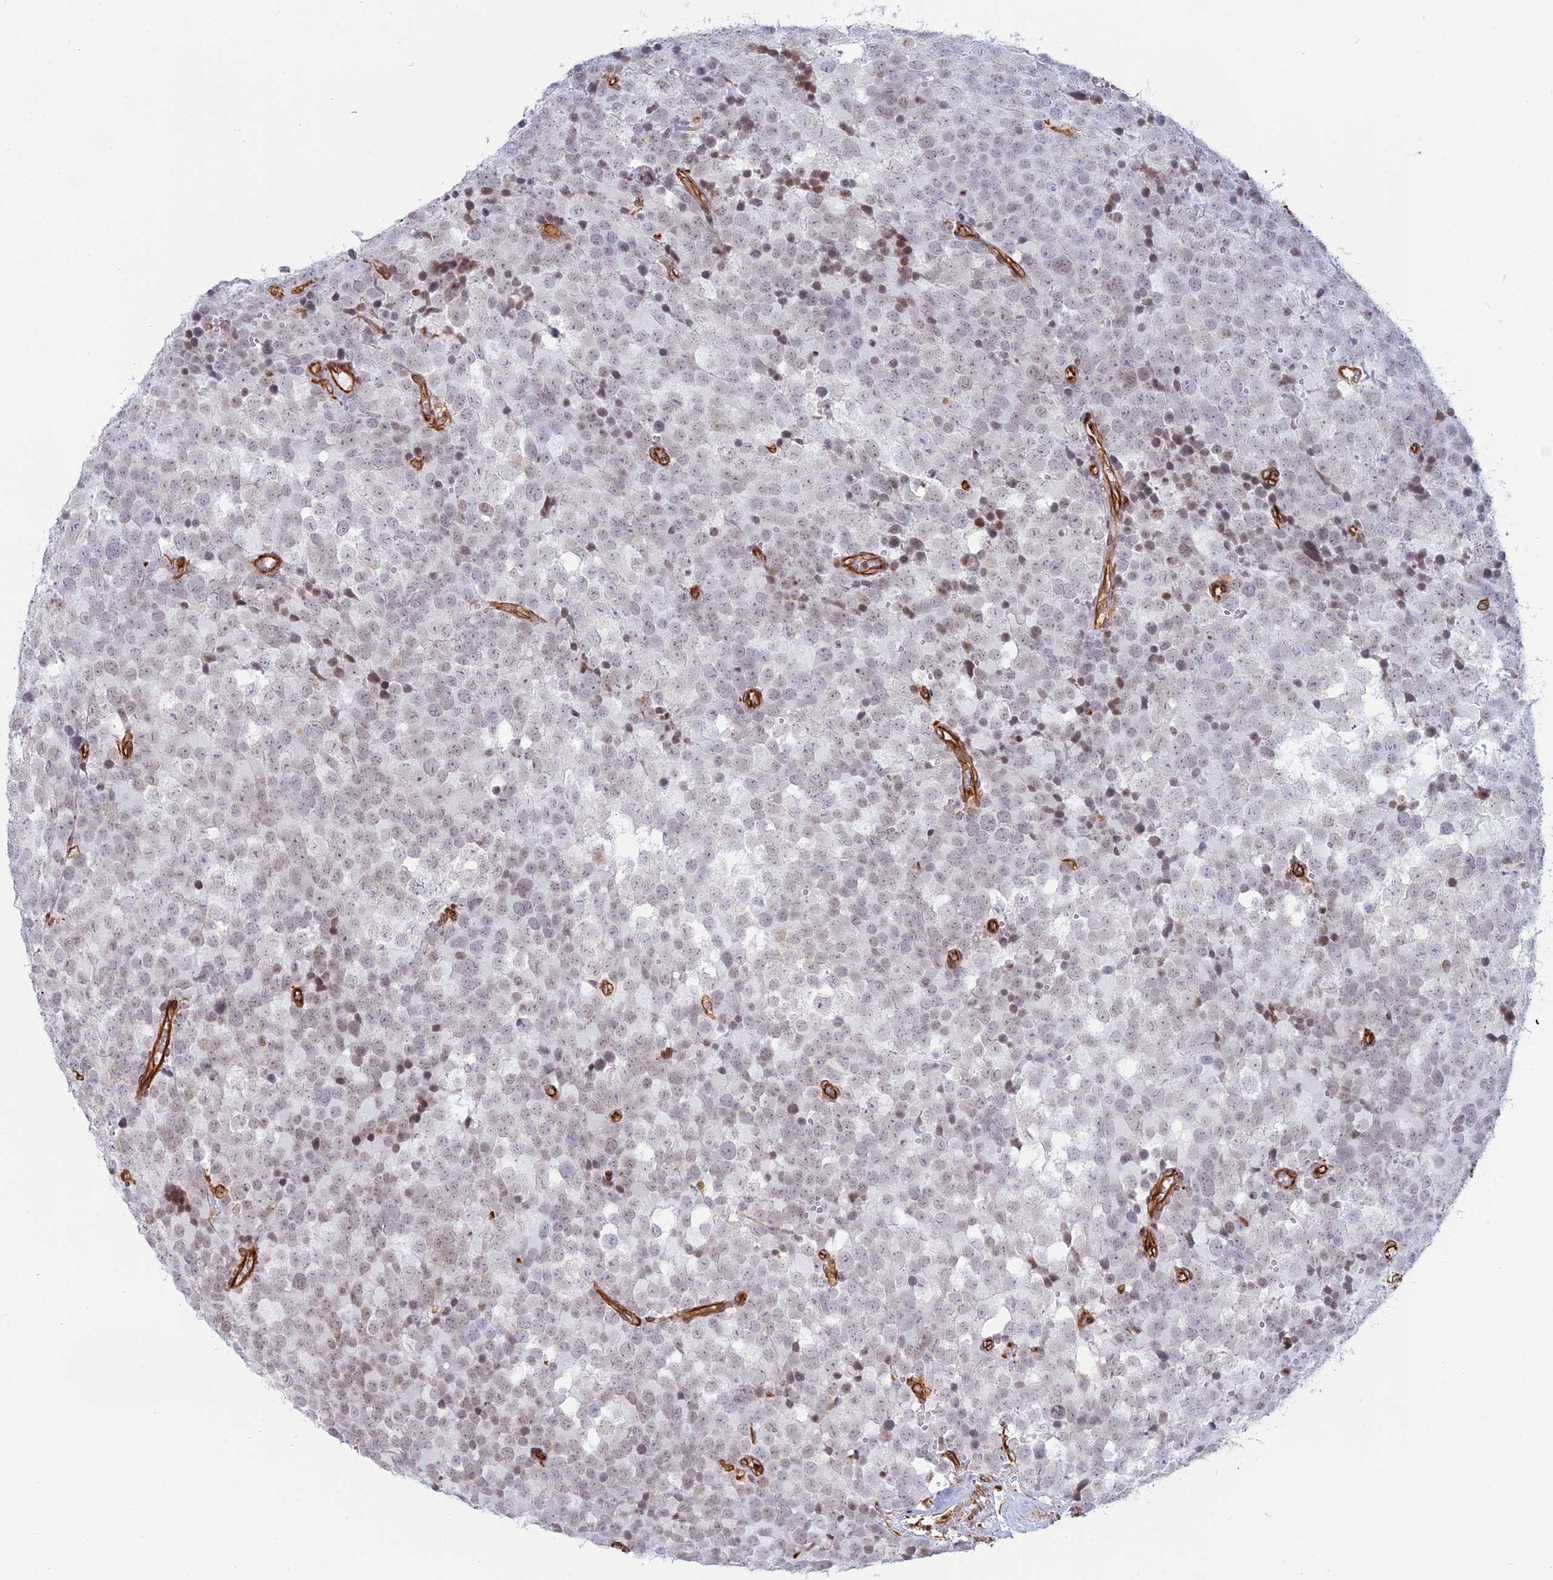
{"staining": {"intensity": "negative", "quantity": "none", "location": "none"}, "tissue": "testis cancer", "cell_type": "Tumor cells", "image_type": "cancer", "snomed": [{"axis": "morphology", "description": "Seminoma, NOS"}, {"axis": "topography", "description": "Testis"}], "caption": "This is a image of immunohistochemistry staining of seminoma (testis), which shows no positivity in tumor cells. (Stains: DAB immunohistochemistry with hematoxylin counter stain, Microscopy: brightfield microscopy at high magnification).", "gene": "APOBR", "patient": {"sex": "male", "age": 71}}